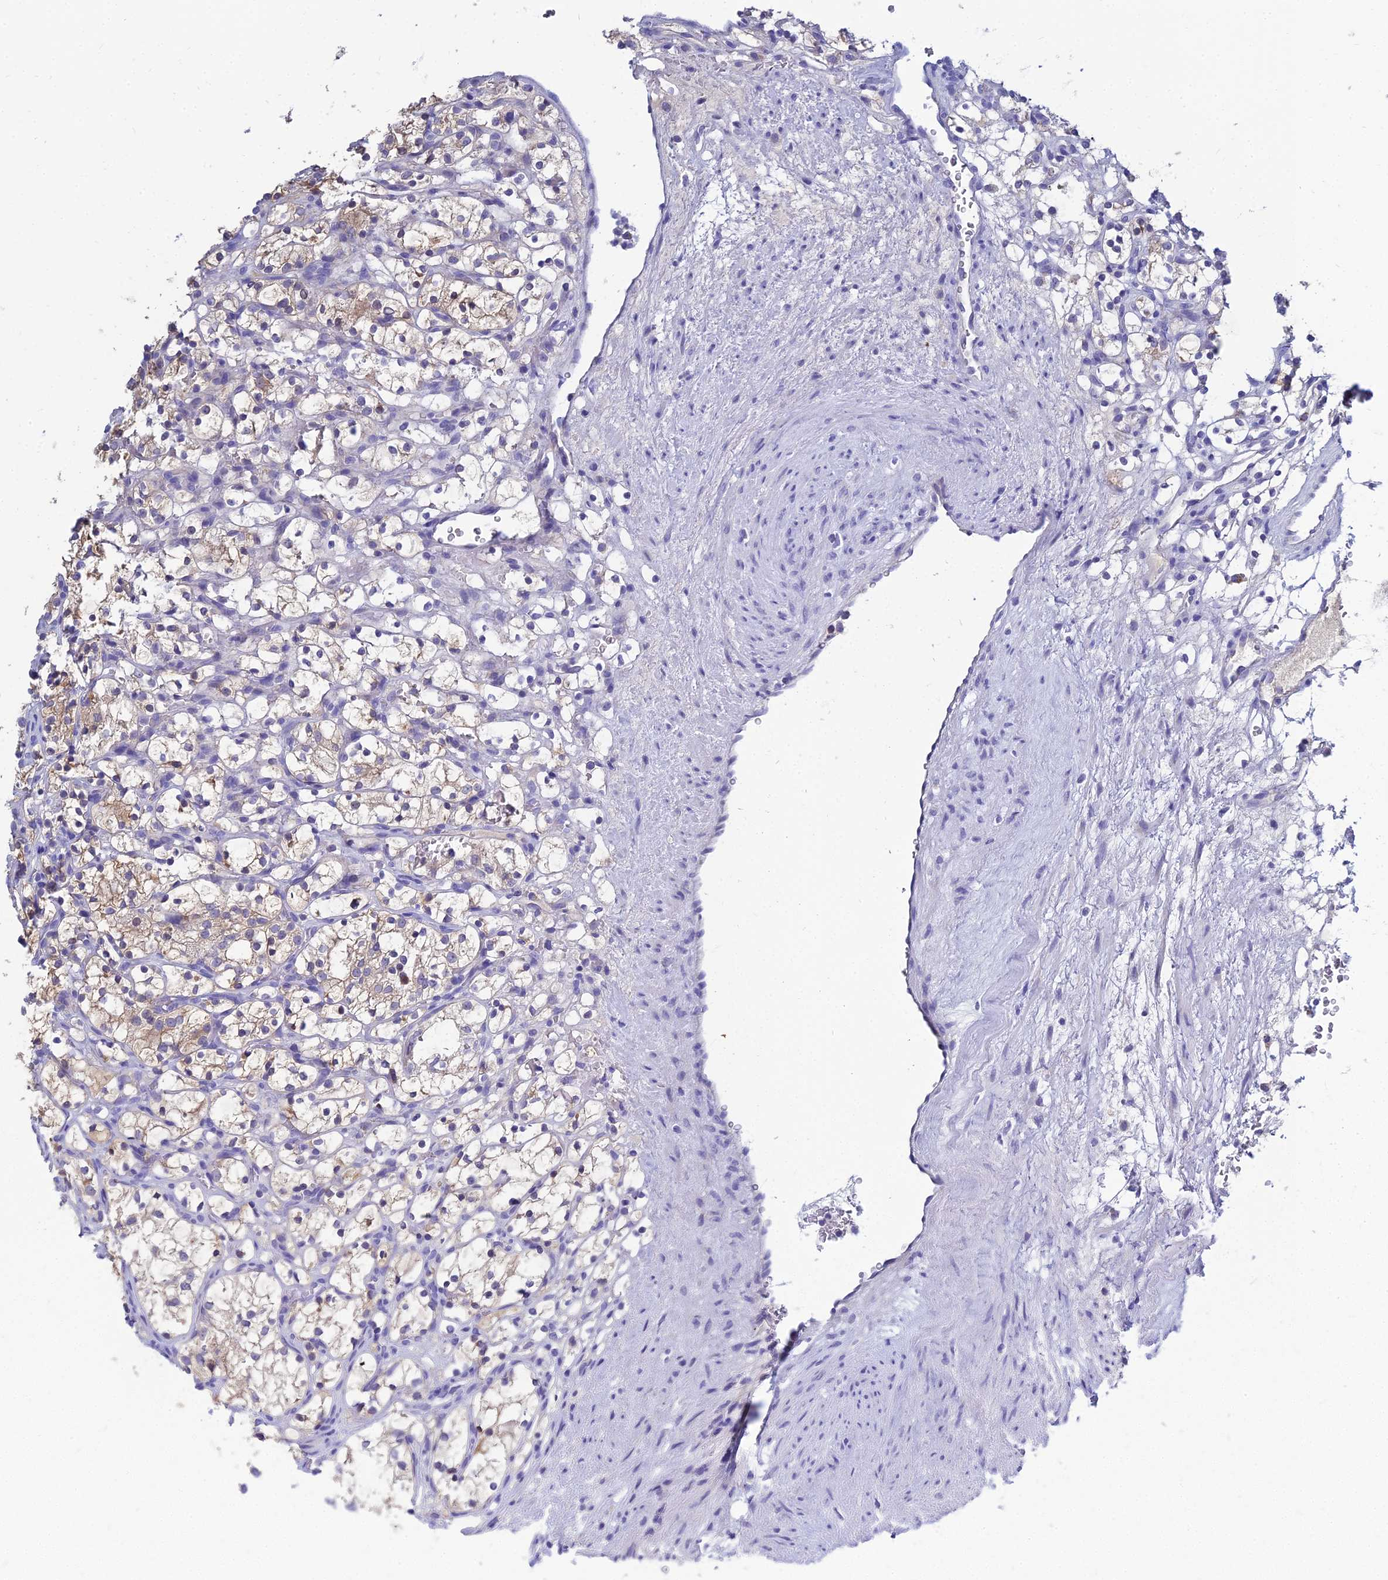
{"staining": {"intensity": "weak", "quantity": "25%-75%", "location": "cytoplasmic/membranous"}, "tissue": "renal cancer", "cell_type": "Tumor cells", "image_type": "cancer", "snomed": [{"axis": "morphology", "description": "Adenocarcinoma, NOS"}, {"axis": "topography", "description": "Kidney"}], "caption": "Human renal adenocarcinoma stained with a brown dye displays weak cytoplasmic/membranous positive expression in about 25%-75% of tumor cells.", "gene": "NPY", "patient": {"sex": "female", "age": 69}}